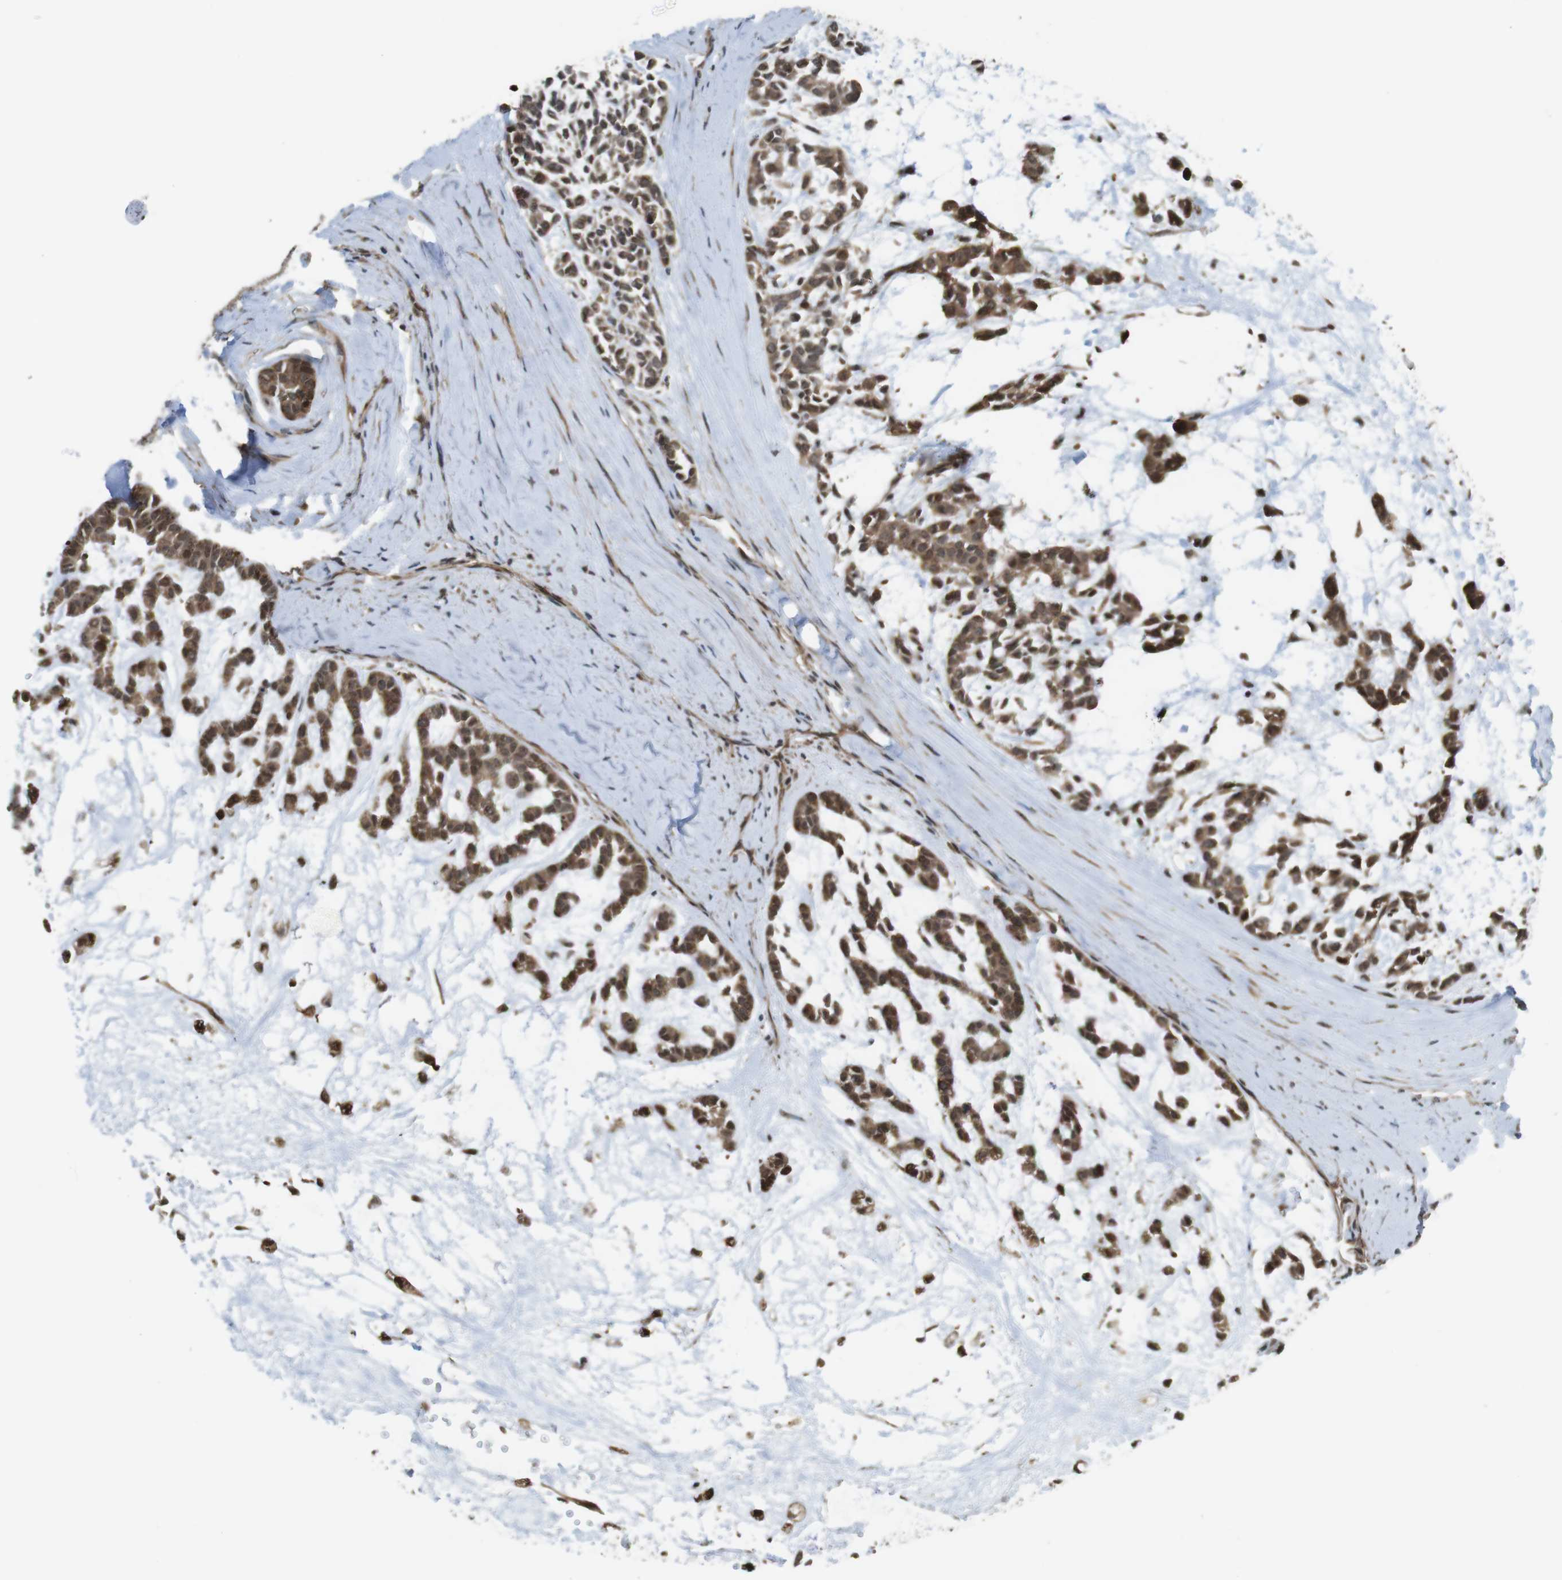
{"staining": {"intensity": "moderate", "quantity": ">75%", "location": "cytoplasmic/membranous,nuclear"}, "tissue": "head and neck cancer", "cell_type": "Tumor cells", "image_type": "cancer", "snomed": [{"axis": "morphology", "description": "Adenocarcinoma, NOS"}, {"axis": "morphology", "description": "Adenoma, NOS"}, {"axis": "topography", "description": "Head-Neck"}], "caption": "Human adenoma (head and neck) stained with a protein marker shows moderate staining in tumor cells.", "gene": "CC2D1A", "patient": {"sex": "female", "age": 55}}